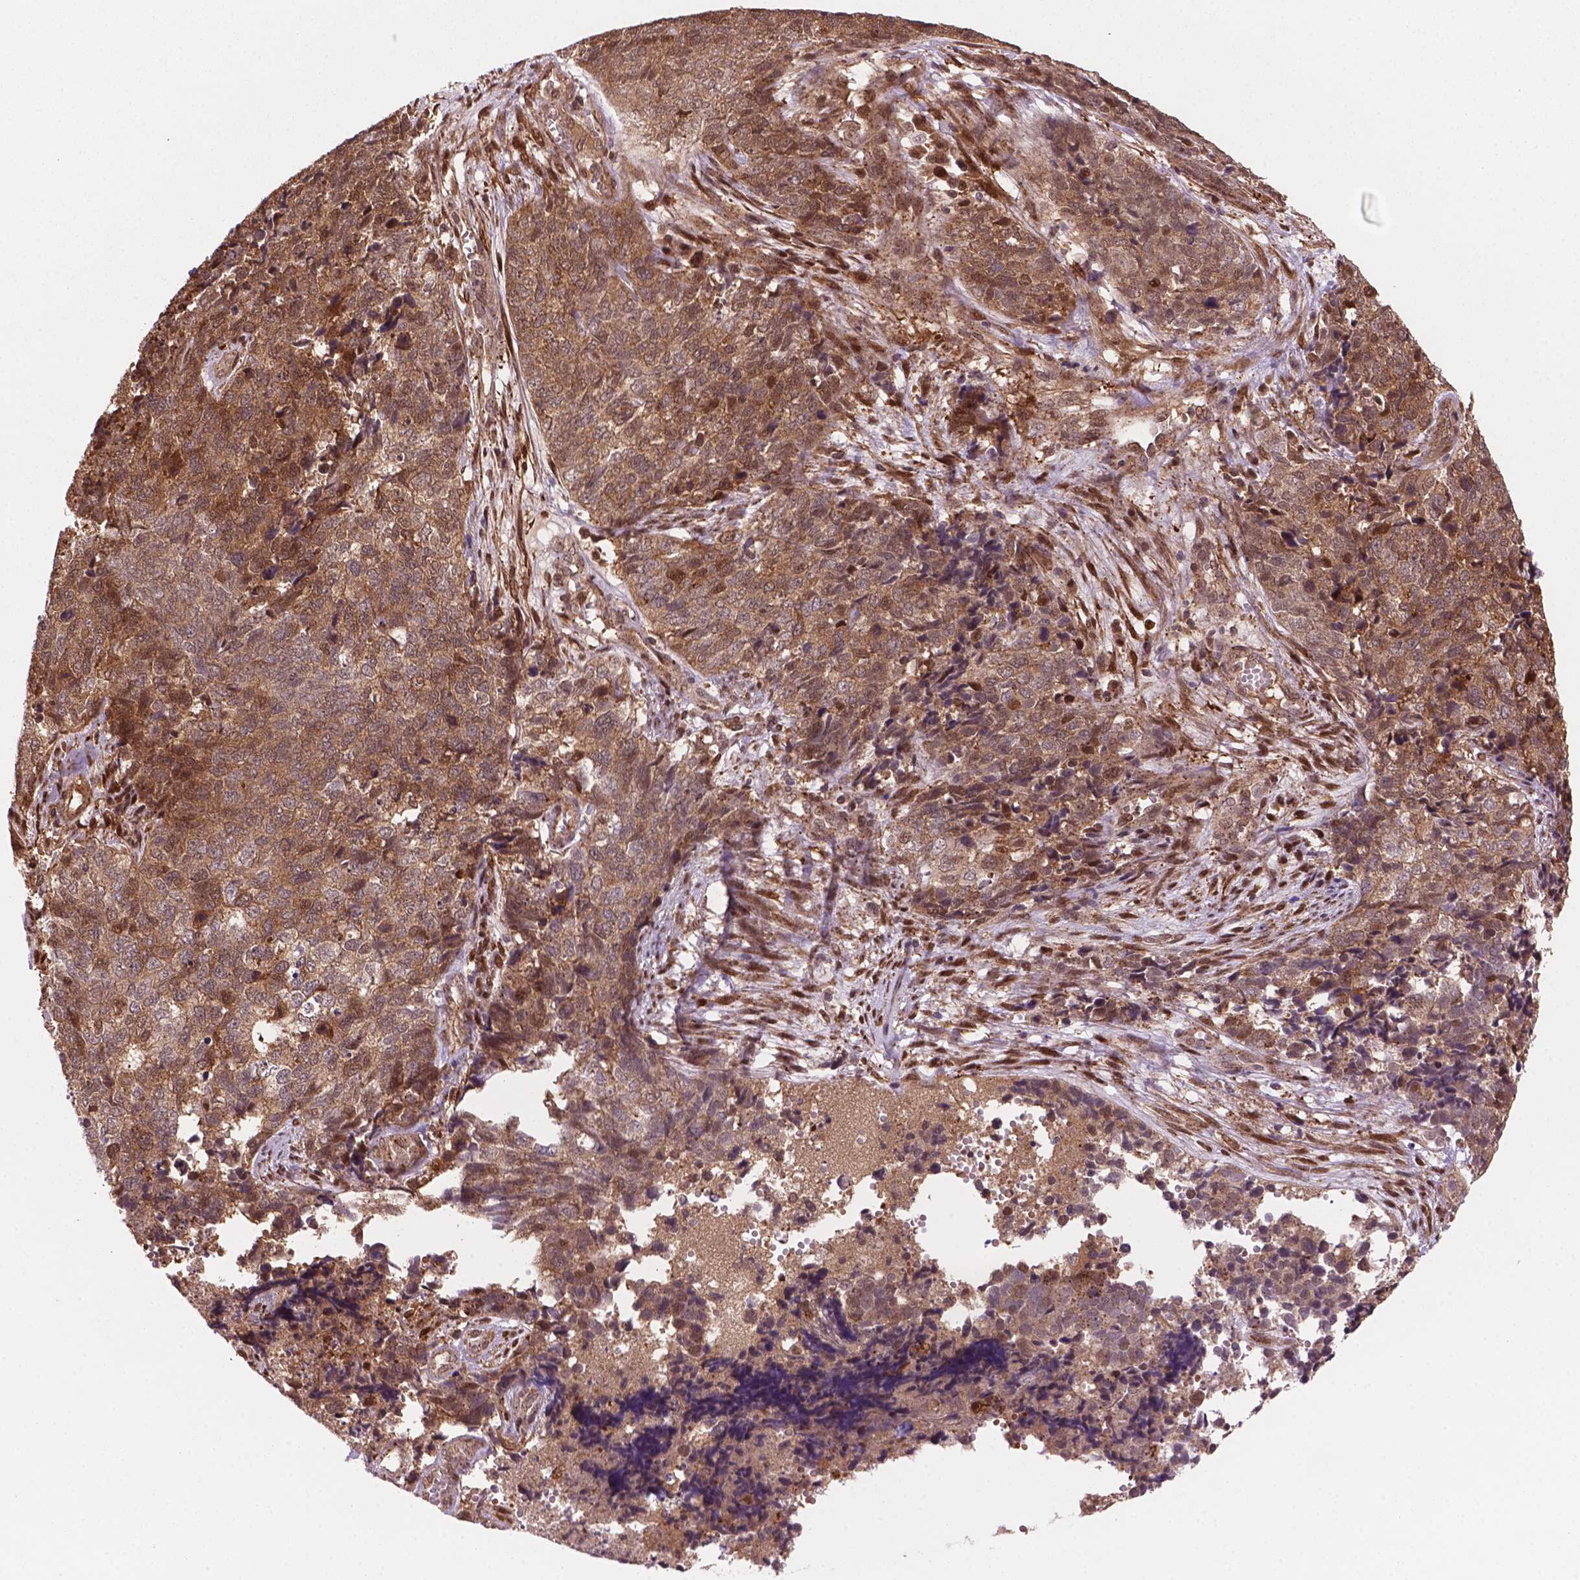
{"staining": {"intensity": "moderate", "quantity": ">75%", "location": "cytoplasmic/membranous,nuclear"}, "tissue": "cervical cancer", "cell_type": "Tumor cells", "image_type": "cancer", "snomed": [{"axis": "morphology", "description": "Squamous cell carcinoma, NOS"}, {"axis": "topography", "description": "Cervix"}], "caption": "DAB immunohistochemical staining of human cervical squamous cell carcinoma shows moderate cytoplasmic/membranous and nuclear protein expression in about >75% of tumor cells.", "gene": "PLIN3", "patient": {"sex": "female", "age": 63}}